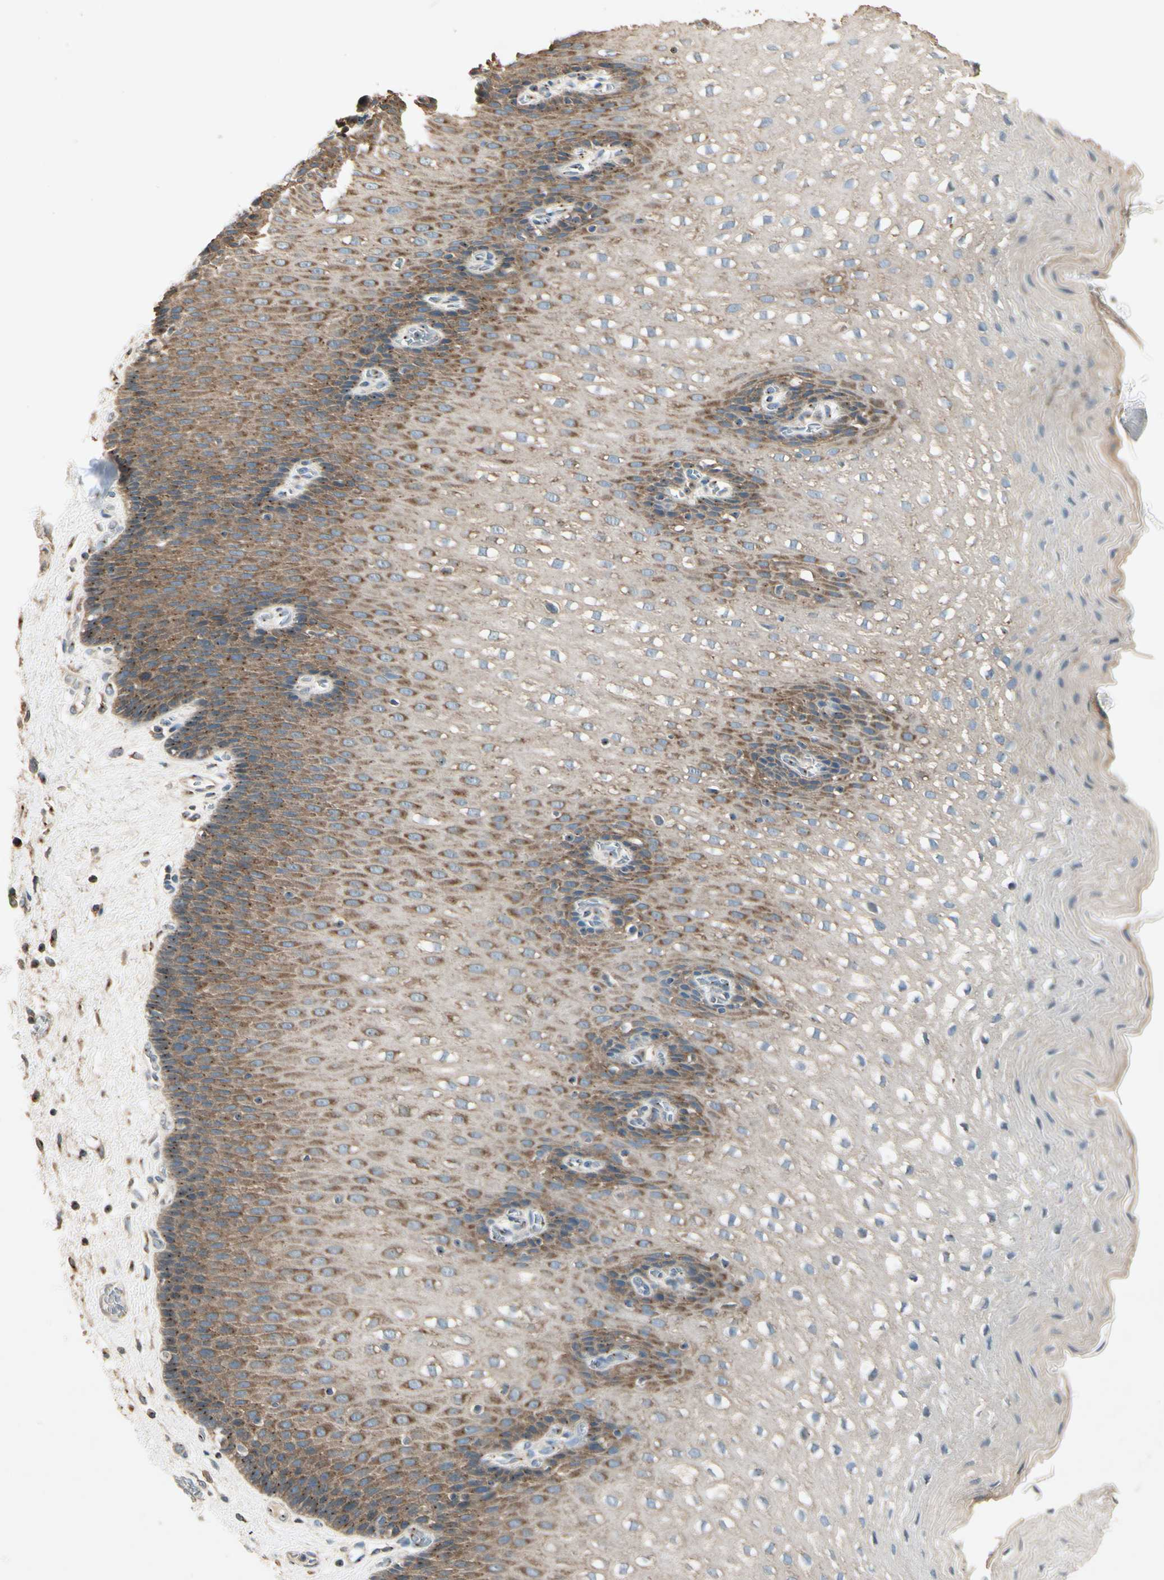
{"staining": {"intensity": "moderate", "quantity": "25%-75%", "location": "cytoplasmic/membranous"}, "tissue": "esophagus", "cell_type": "Squamous epithelial cells", "image_type": "normal", "snomed": [{"axis": "morphology", "description": "Normal tissue, NOS"}, {"axis": "topography", "description": "Esophagus"}], "caption": "Protein staining demonstrates moderate cytoplasmic/membranous expression in approximately 25%-75% of squamous epithelial cells in benign esophagus.", "gene": "AKAP9", "patient": {"sex": "male", "age": 48}}